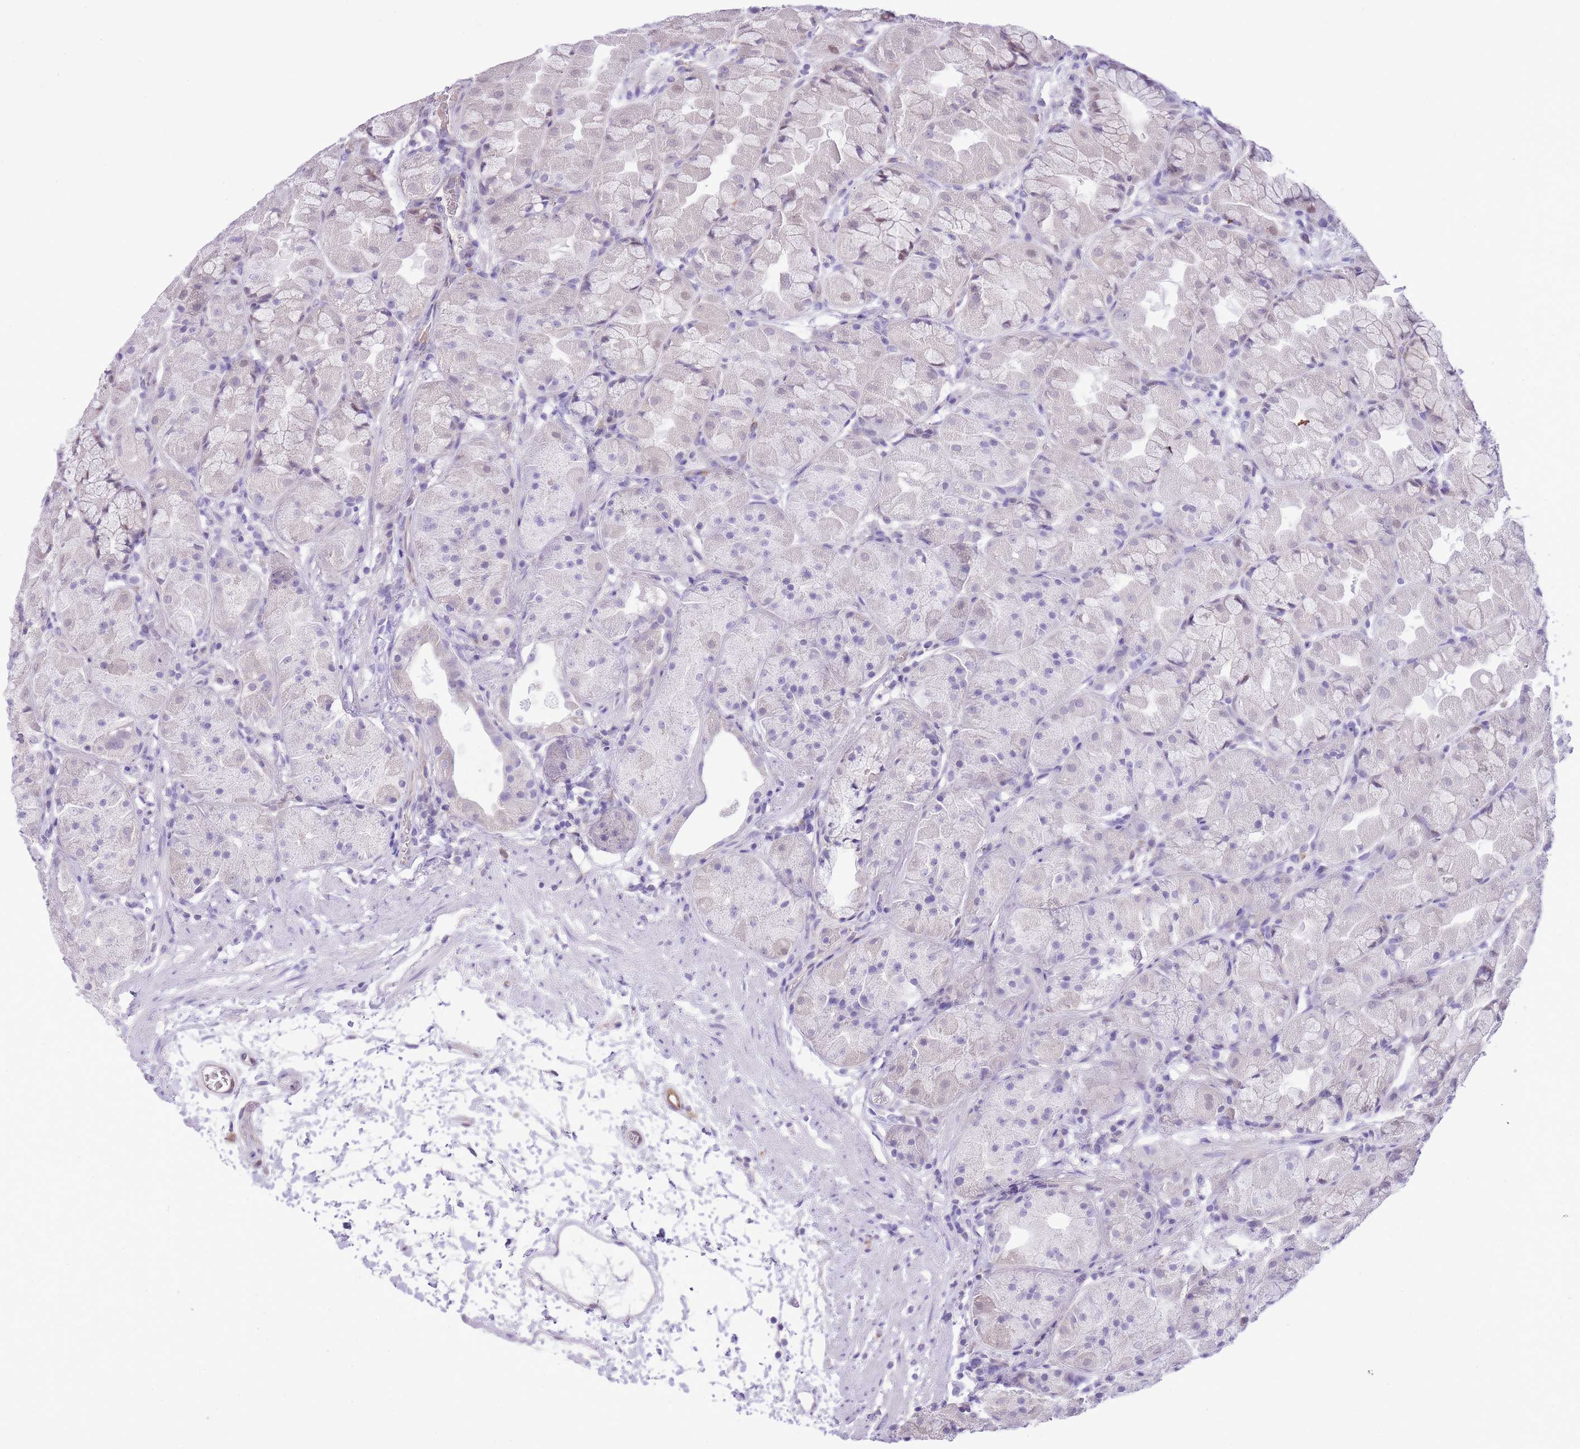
{"staining": {"intensity": "weak", "quantity": "<25%", "location": "nuclear"}, "tissue": "stomach", "cell_type": "Glandular cells", "image_type": "normal", "snomed": [{"axis": "morphology", "description": "Normal tissue, NOS"}, {"axis": "topography", "description": "Stomach"}], "caption": "DAB (3,3'-diaminobenzidine) immunohistochemical staining of normal stomach demonstrates no significant staining in glandular cells.", "gene": "MEIOSIN", "patient": {"sex": "male", "age": 57}}